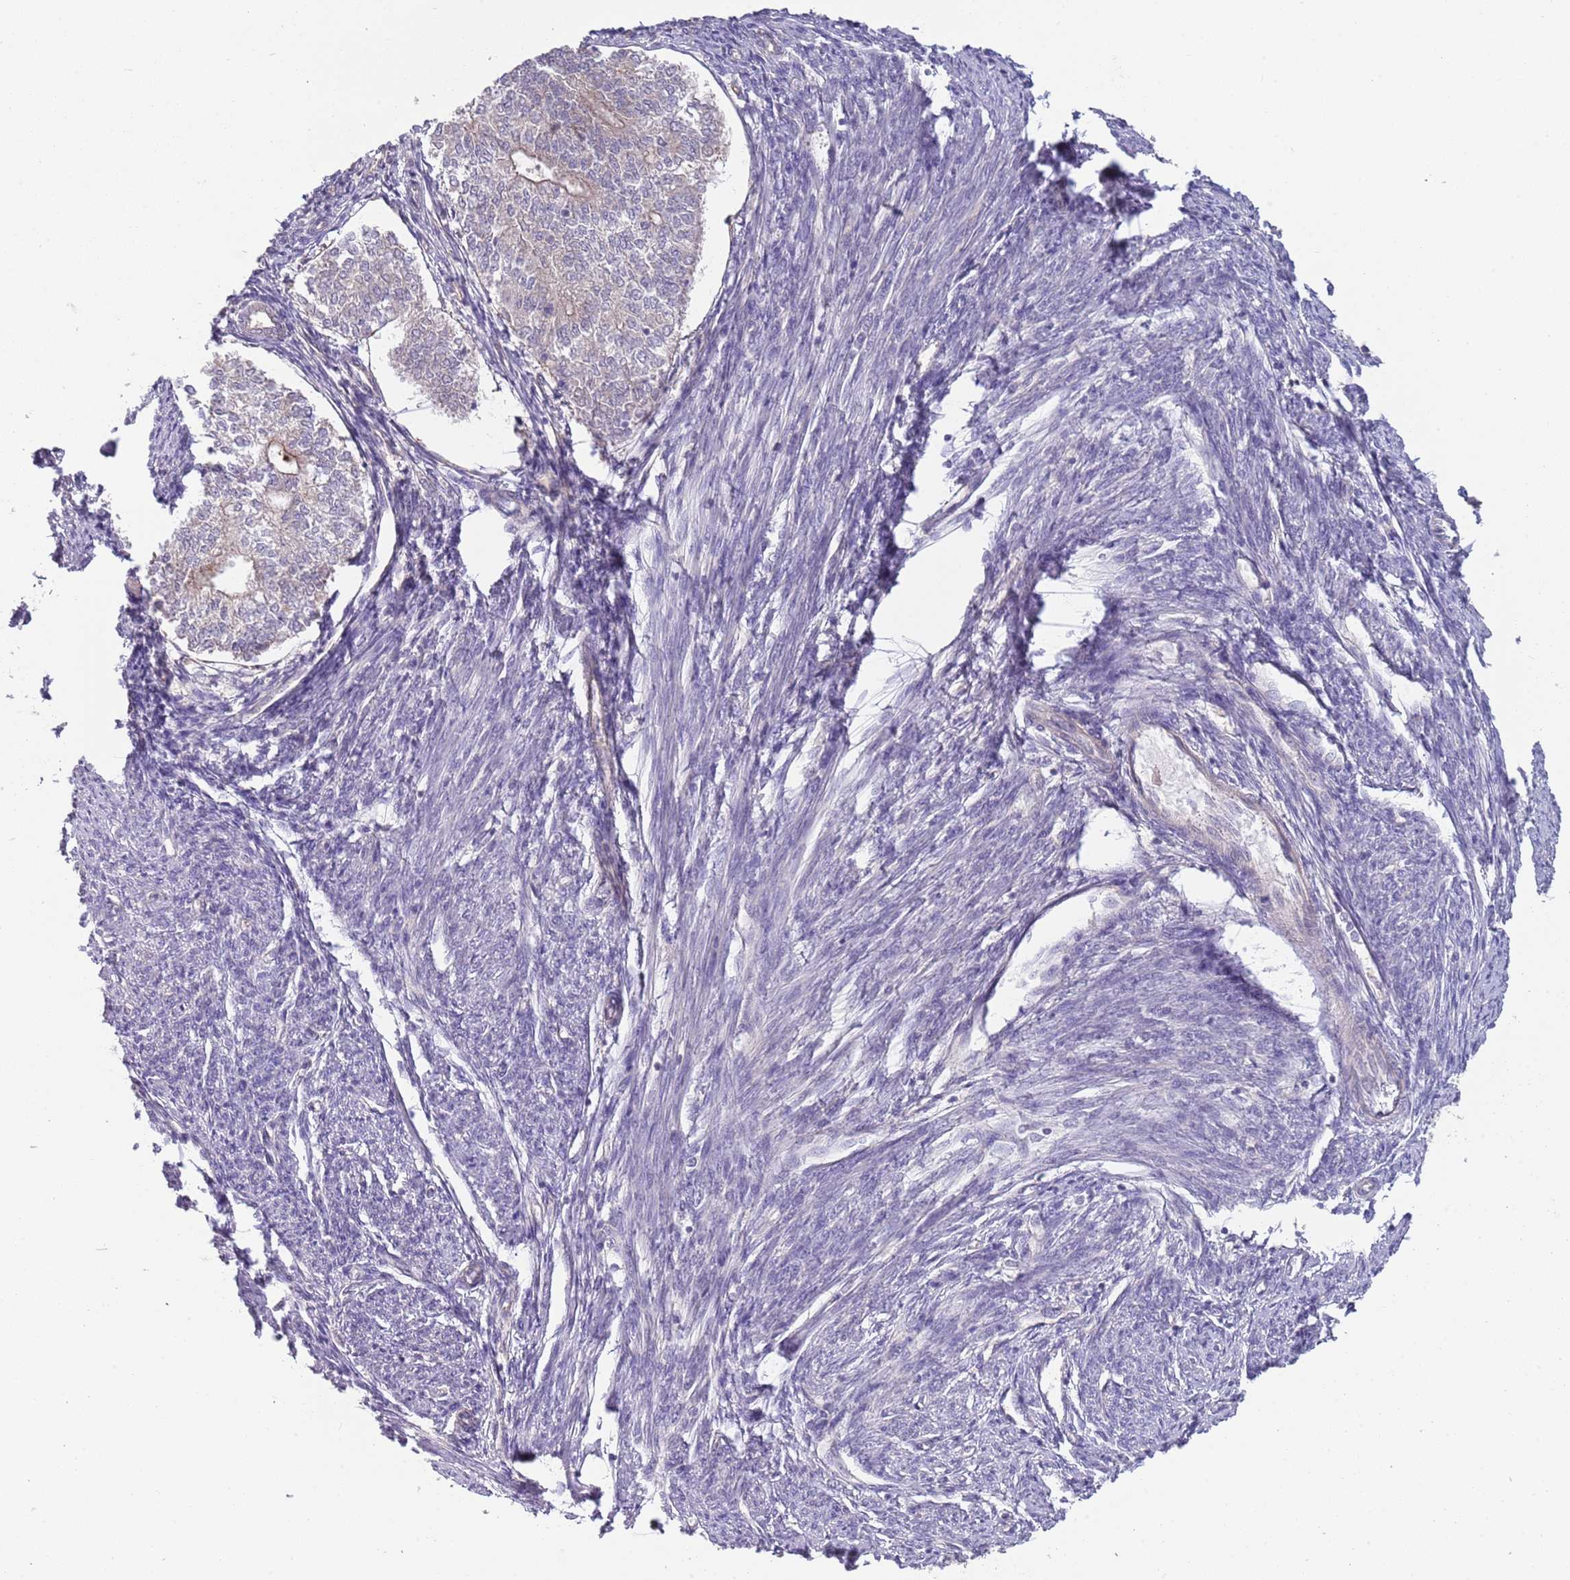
{"staining": {"intensity": "negative", "quantity": "none", "location": "none"}, "tissue": "smooth muscle", "cell_type": "Smooth muscle cells", "image_type": "normal", "snomed": [{"axis": "morphology", "description": "Normal tissue, NOS"}, {"axis": "topography", "description": "Smooth muscle"}, {"axis": "topography", "description": "Uterus"}], "caption": "Normal smooth muscle was stained to show a protein in brown. There is no significant staining in smooth muscle cells. Brightfield microscopy of IHC stained with DAB (brown) and hematoxylin (blue), captured at high magnification.", "gene": "SAV1", "patient": {"sex": "female", "age": 59}}